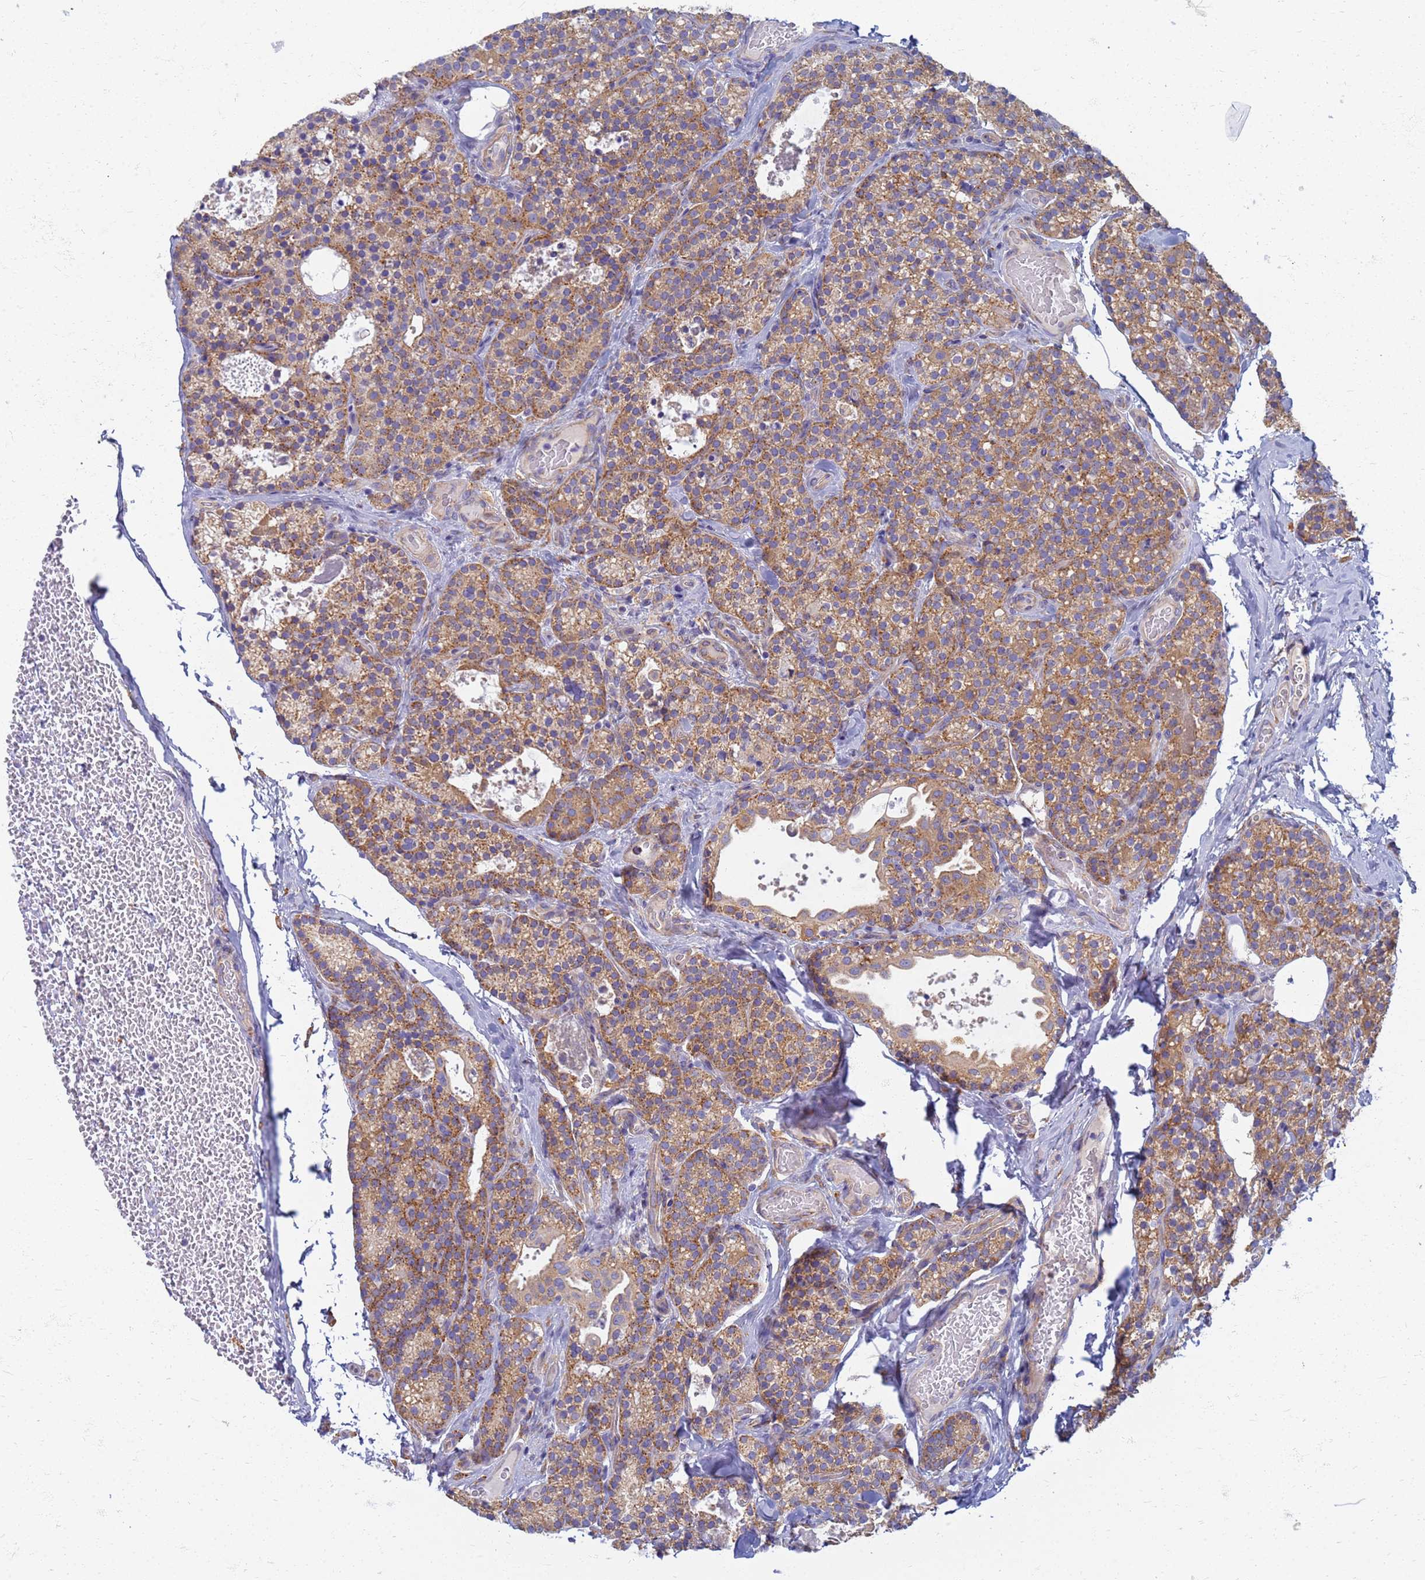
{"staining": {"intensity": "moderate", "quantity": ">75%", "location": "cytoplasmic/membranous"}, "tissue": "parathyroid gland", "cell_type": "Glandular cells", "image_type": "normal", "snomed": [{"axis": "morphology", "description": "Normal tissue, NOS"}, {"axis": "topography", "description": "Parathyroid gland"}], "caption": "Immunohistochemistry image of normal parathyroid gland stained for a protein (brown), which reveals medium levels of moderate cytoplasmic/membranous expression in about >75% of glandular cells.", "gene": "EEA1", "patient": {"sex": "female", "age": 45}}